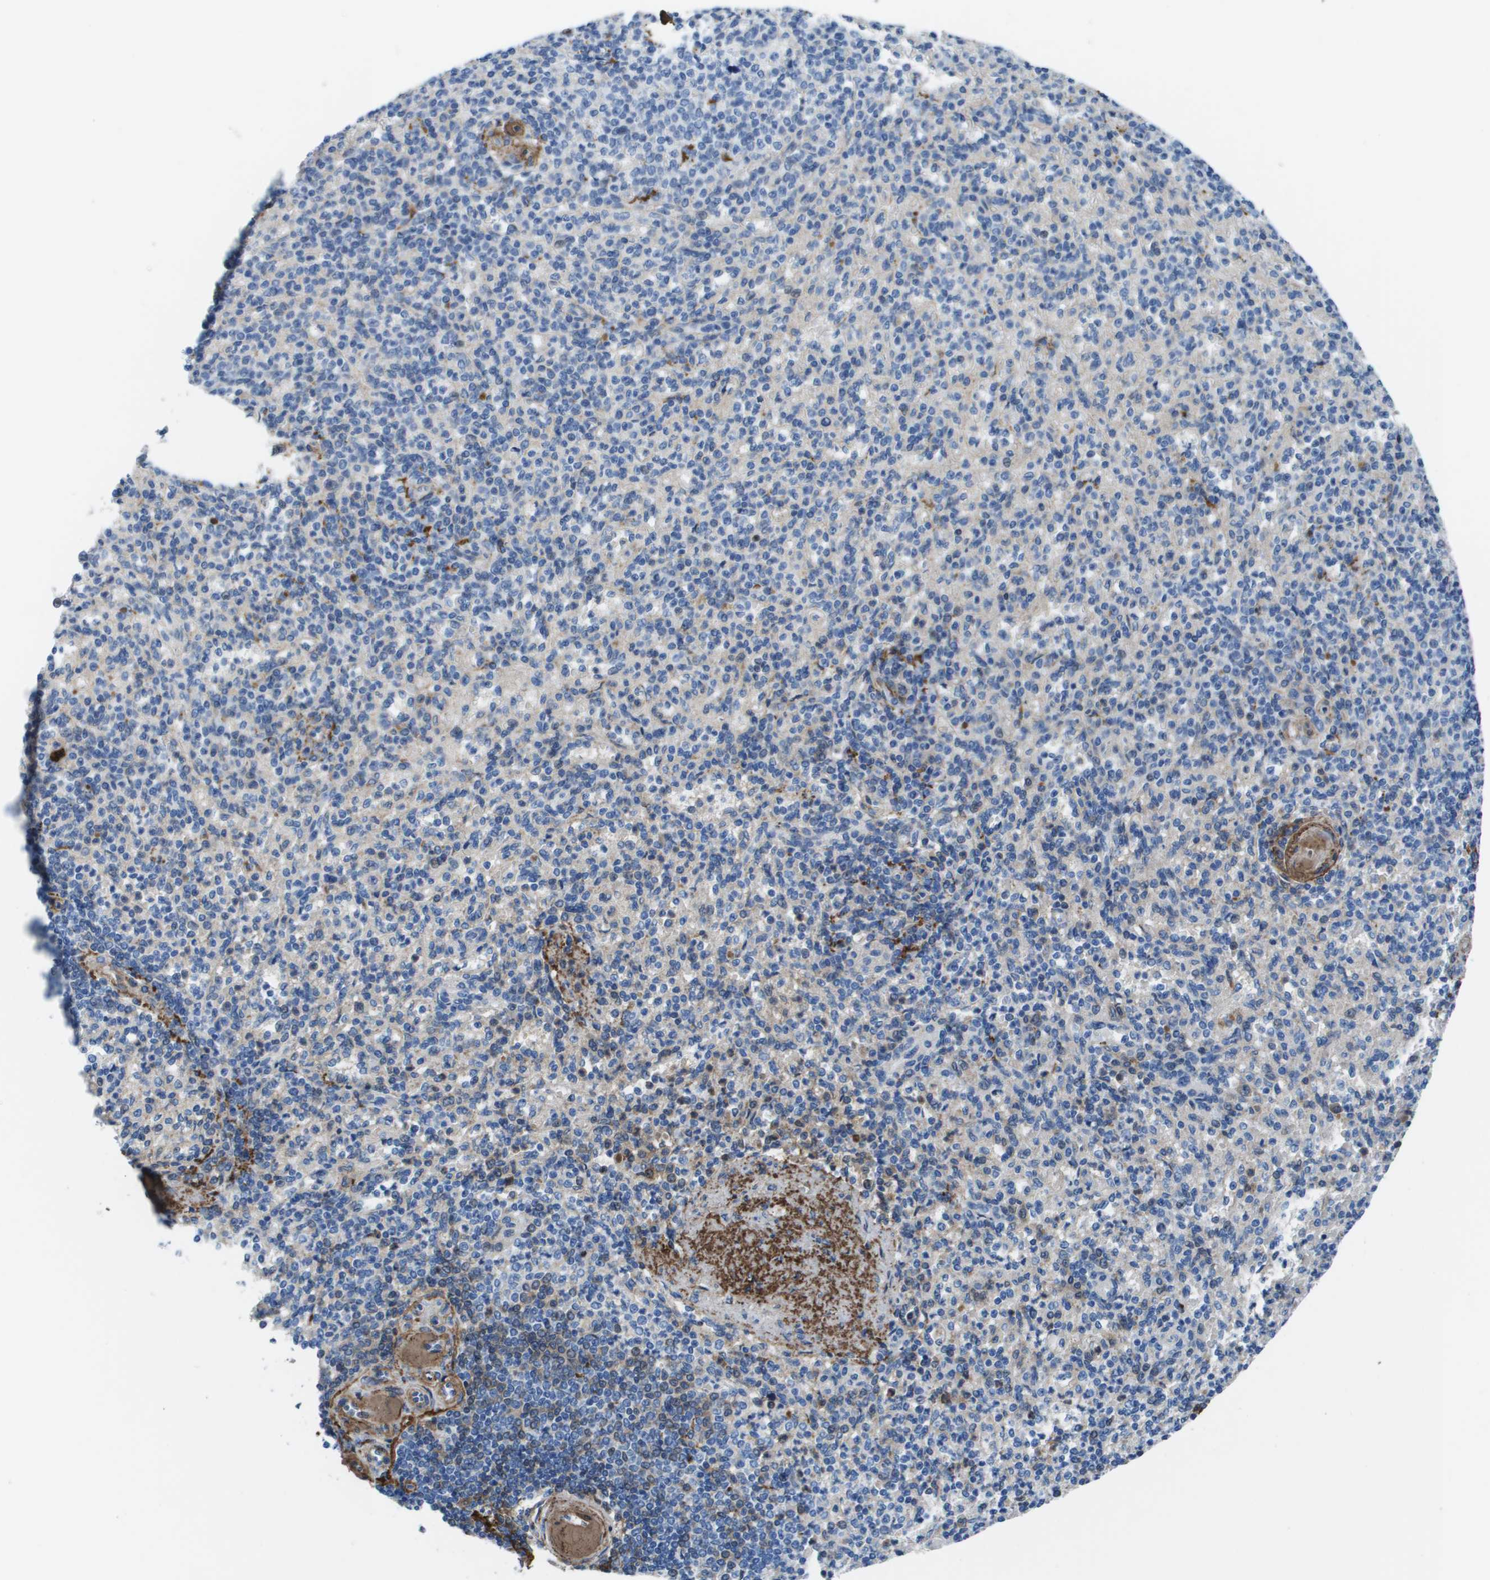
{"staining": {"intensity": "negative", "quantity": "none", "location": "none"}, "tissue": "spleen", "cell_type": "Cells in red pulp", "image_type": "normal", "snomed": [{"axis": "morphology", "description": "Normal tissue, NOS"}, {"axis": "topography", "description": "Spleen"}], "caption": "Immunohistochemistry image of unremarkable spleen stained for a protein (brown), which exhibits no staining in cells in red pulp.", "gene": "VTN", "patient": {"sex": "female", "age": 74}}